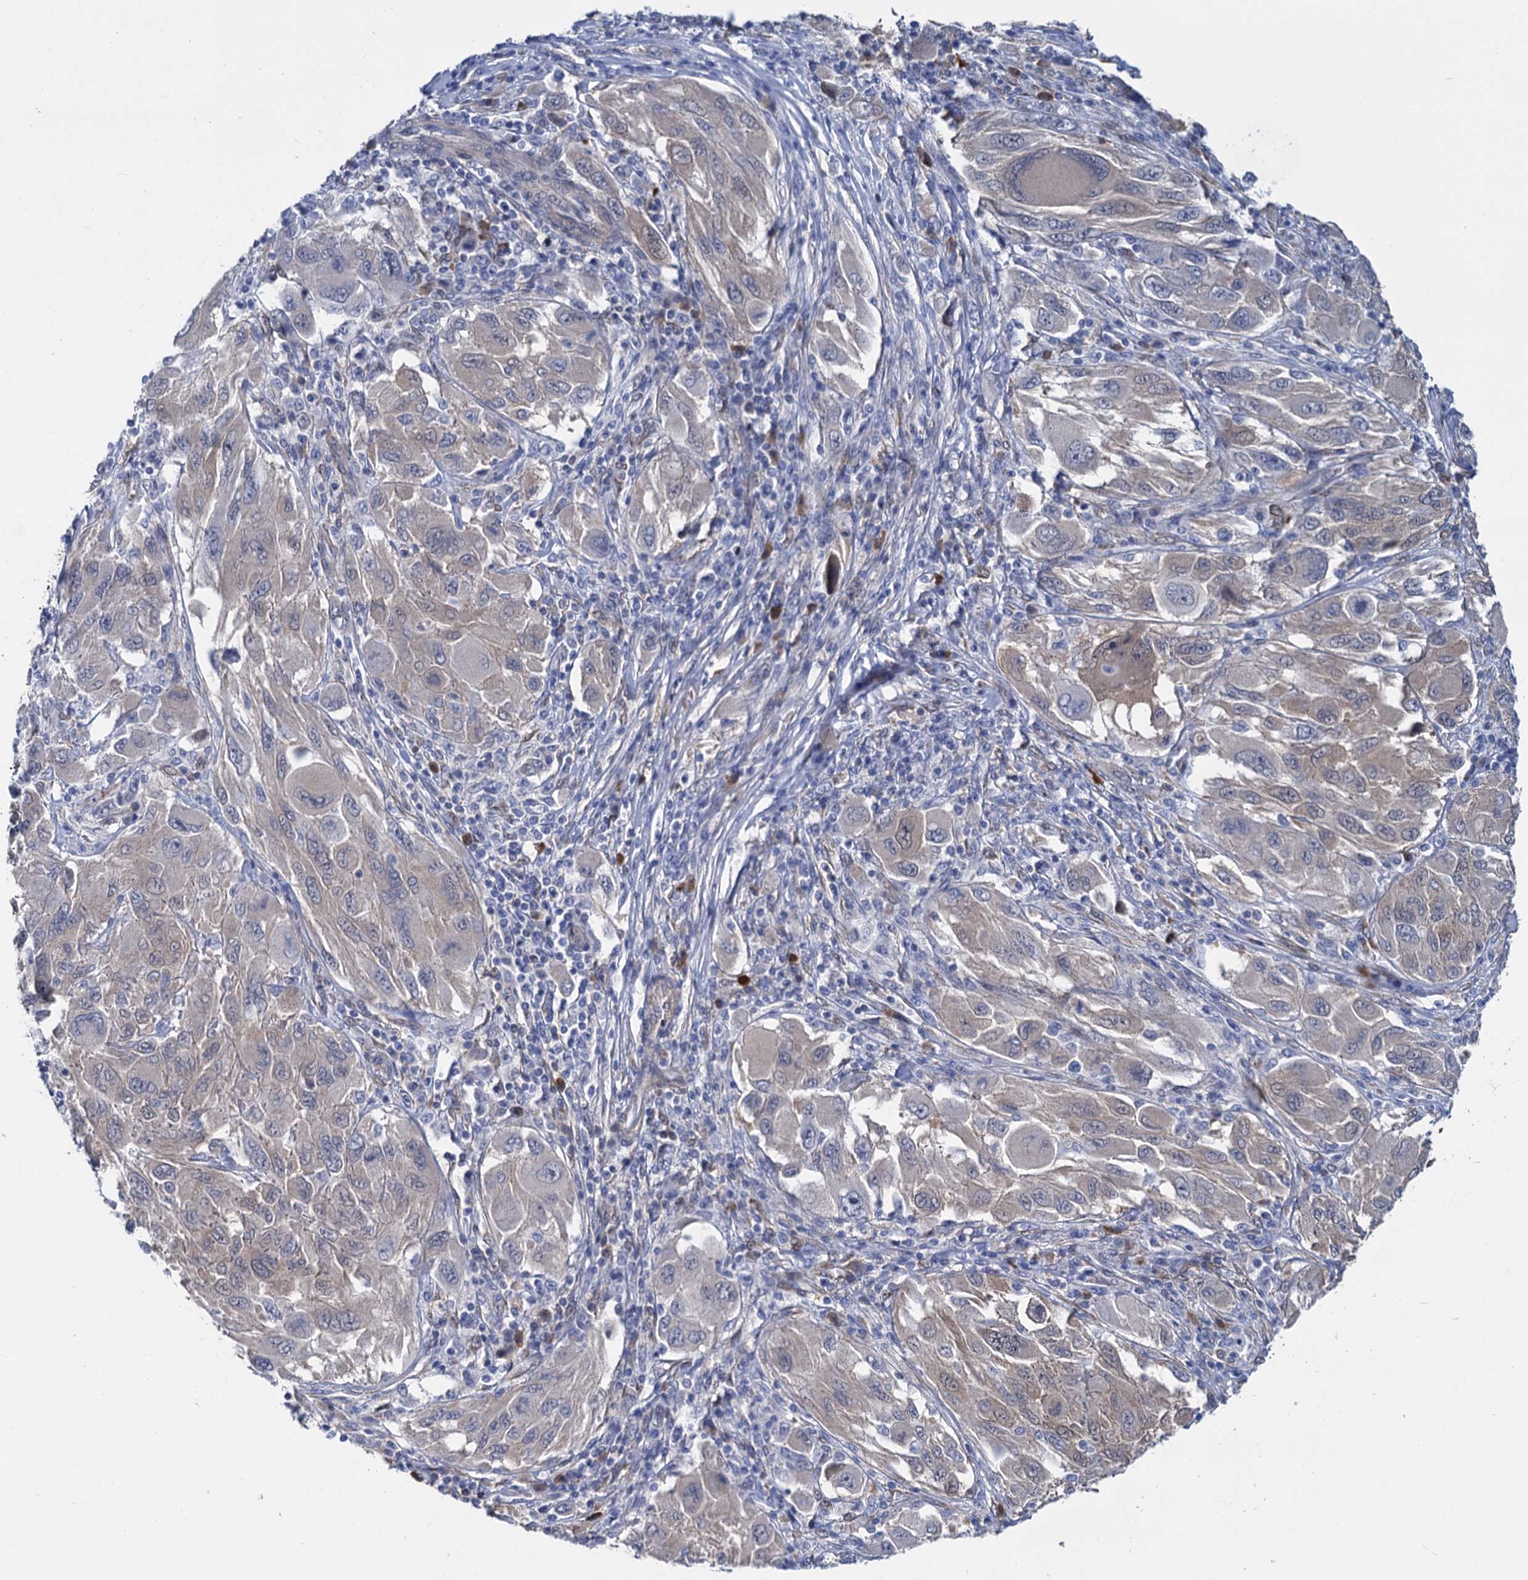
{"staining": {"intensity": "weak", "quantity": "25%-75%", "location": "cytoplasmic/membranous"}, "tissue": "melanoma", "cell_type": "Tumor cells", "image_type": "cancer", "snomed": [{"axis": "morphology", "description": "Malignant melanoma, NOS"}, {"axis": "topography", "description": "Skin"}], "caption": "Malignant melanoma was stained to show a protein in brown. There is low levels of weak cytoplasmic/membranous positivity in approximately 25%-75% of tumor cells. The protein is shown in brown color, while the nuclei are stained blue.", "gene": "GSTM3", "patient": {"sex": "female", "age": 91}}